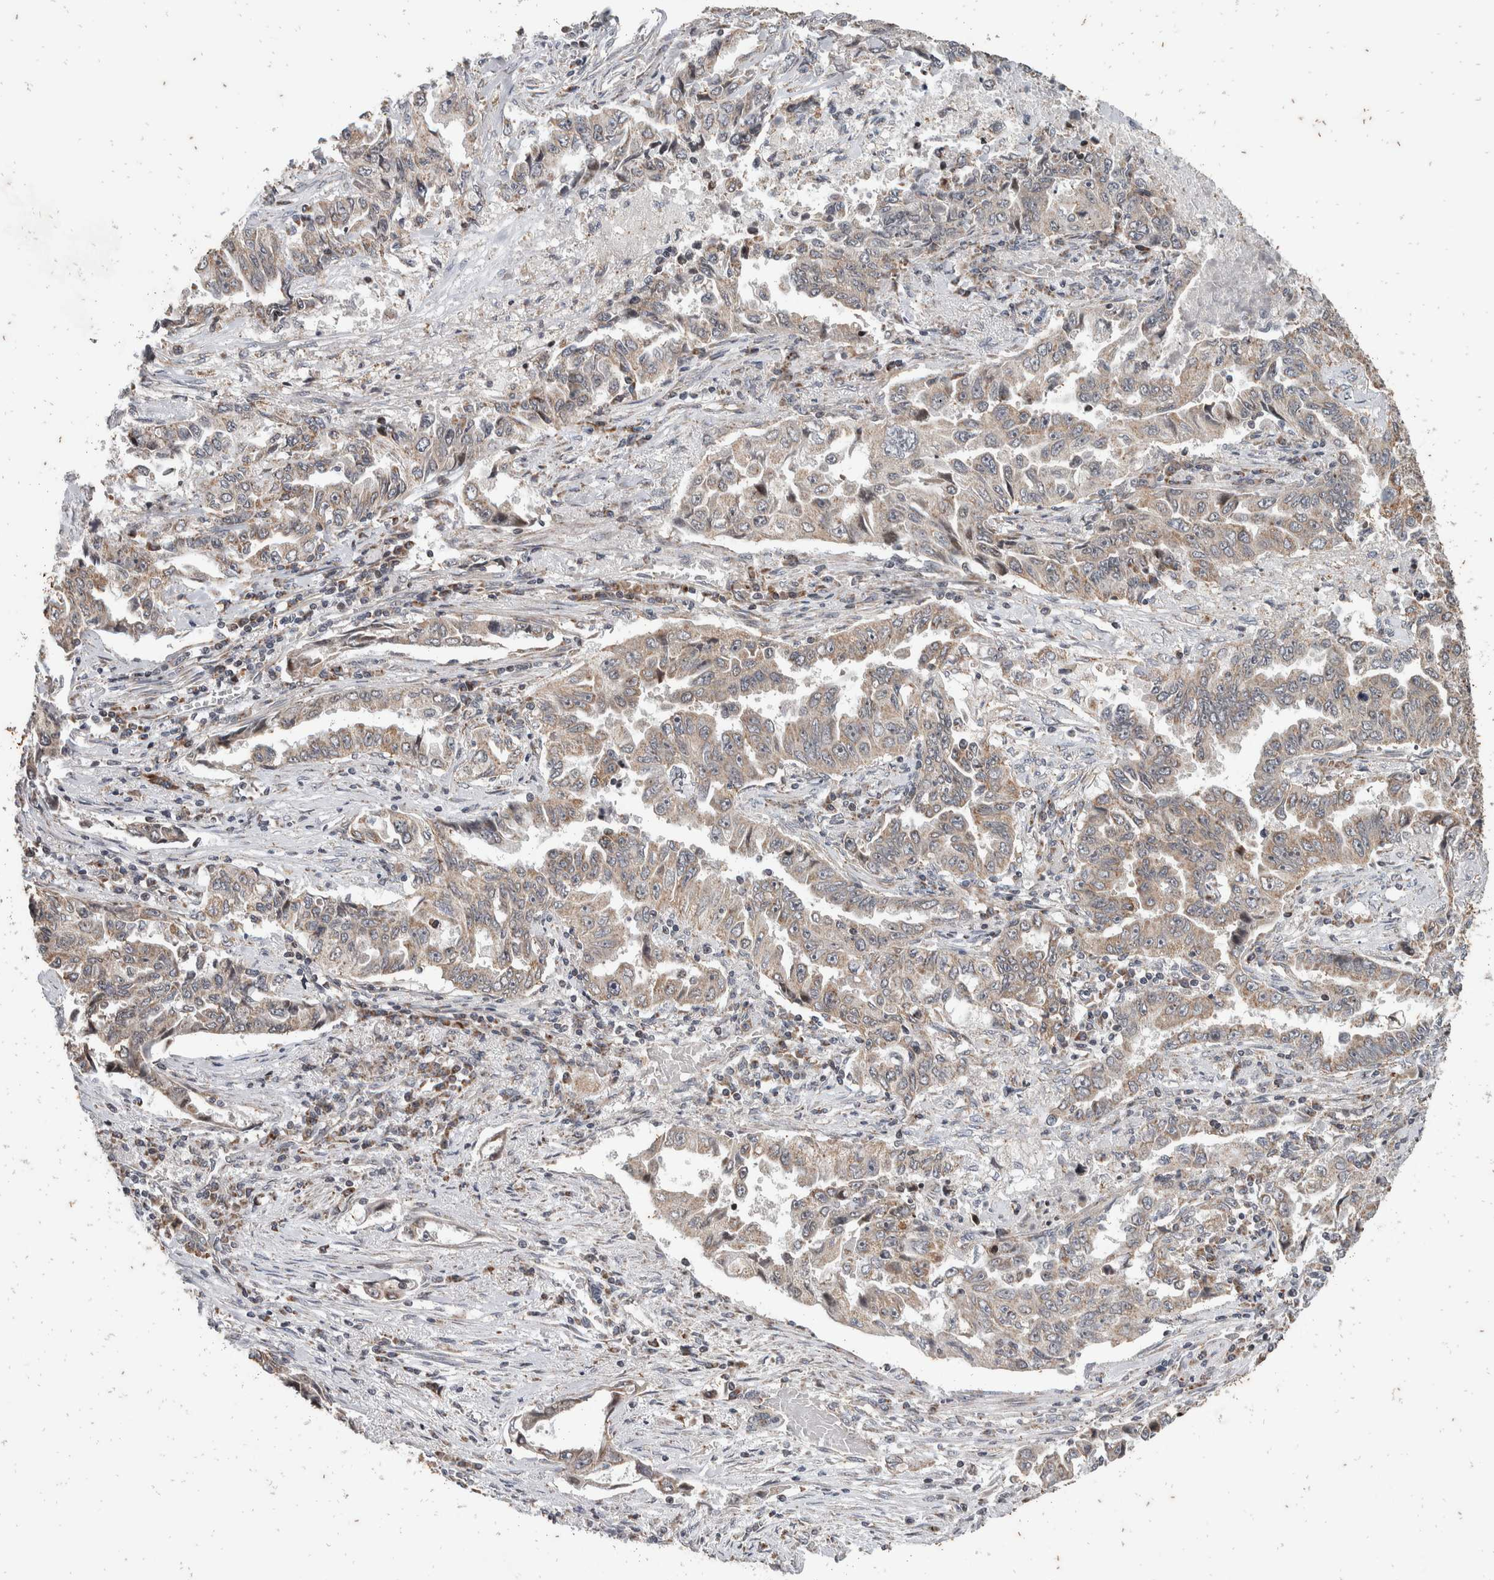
{"staining": {"intensity": "weak", "quantity": "25%-75%", "location": "cytoplasmic/membranous"}, "tissue": "lung cancer", "cell_type": "Tumor cells", "image_type": "cancer", "snomed": [{"axis": "morphology", "description": "Adenocarcinoma, NOS"}, {"axis": "topography", "description": "Lung"}], "caption": "Immunohistochemical staining of adenocarcinoma (lung) shows low levels of weak cytoplasmic/membranous expression in about 25%-75% of tumor cells. (Stains: DAB in brown, nuclei in blue, Microscopy: brightfield microscopy at high magnification).", "gene": "ATXN7L1", "patient": {"sex": "female", "age": 51}}